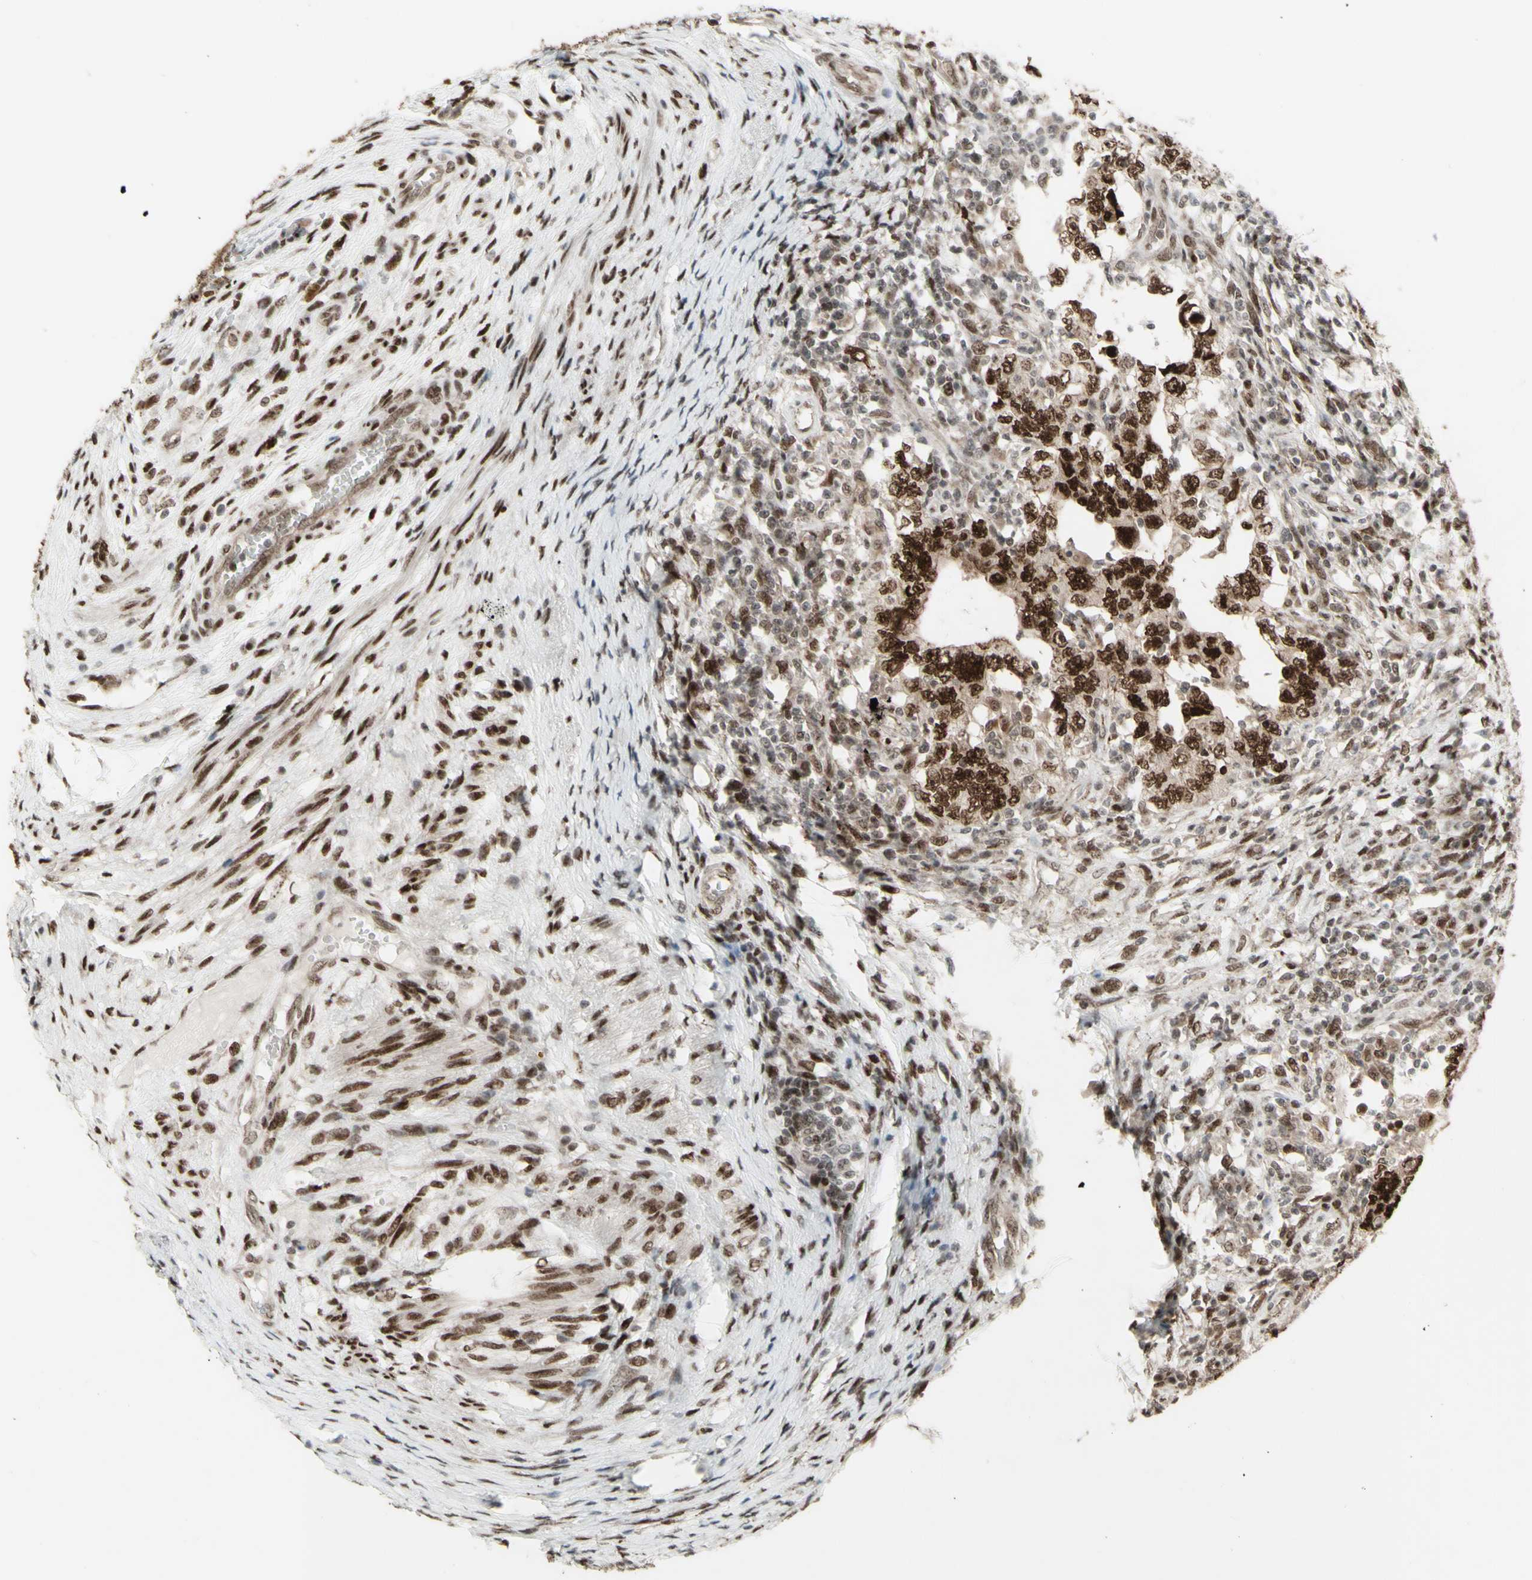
{"staining": {"intensity": "strong", "quantity": ">75%", "location": "cytoplasmic/membranous,nuclear"}, "tissue": "testis cancer", "cell_type": "Tumor cells", "image_type": "cancer", "snomed": [{"axis": "morphology", "description": "Carcinoma, Embryonal, NOS"}, {"axis": "topography", "description": "Testis"}], "caption": "There is high levels of strong cytoplasmic/membranous and nuclear positivity in tumor cells of testis cancer, as demonstrated by immunohistochemical staining (brown color).", "gene": "CBX1", "patient": {"sex": "male", "age": 26}}